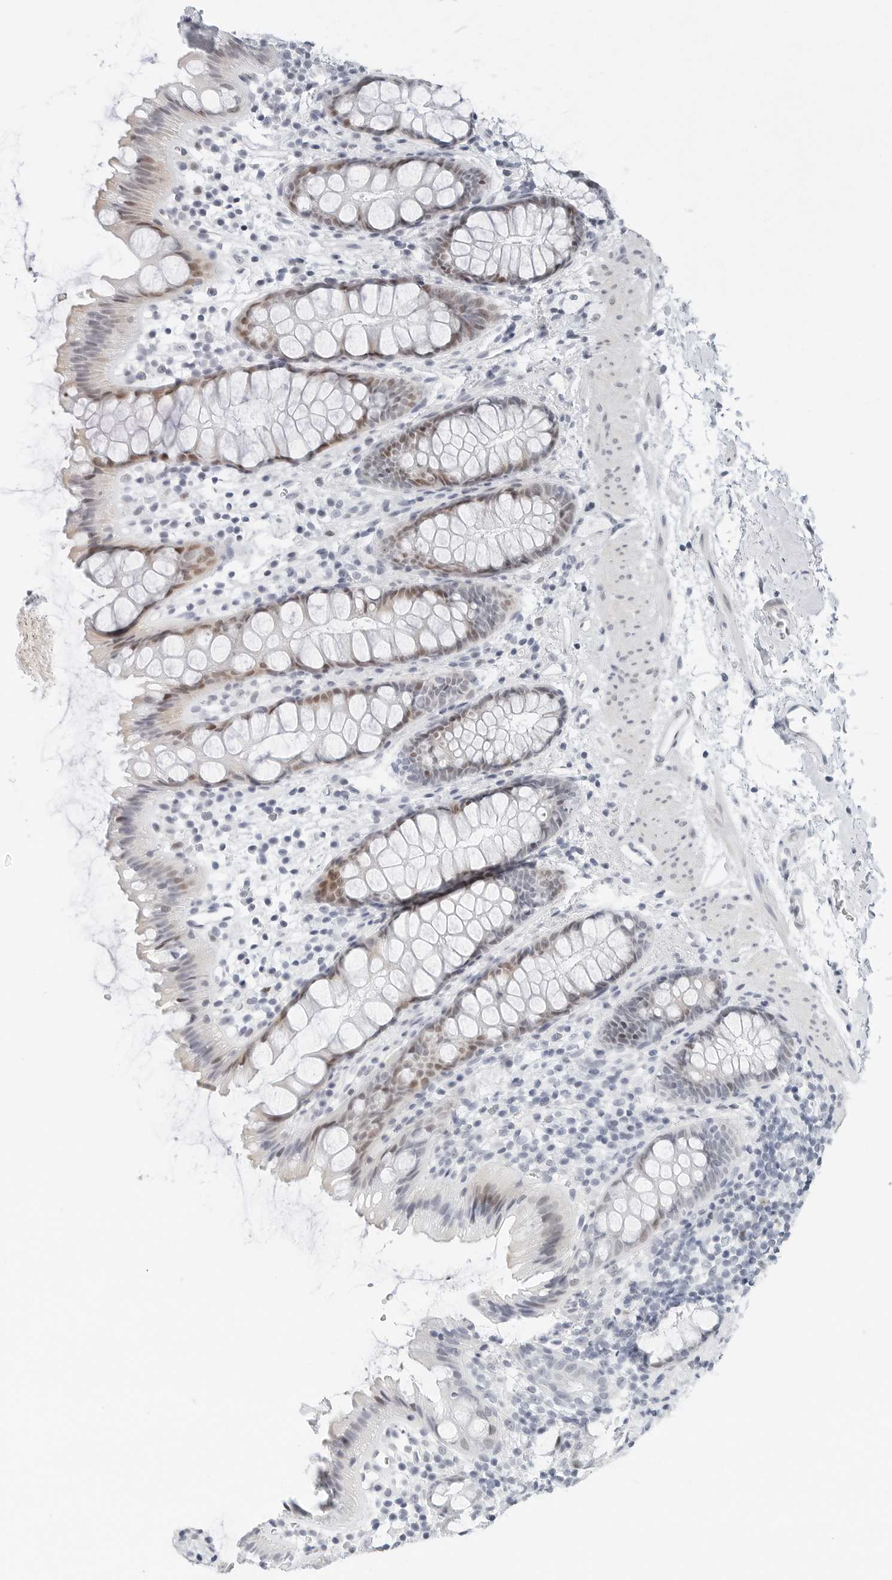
{"staining": {"intensity": "moderate", "quantity": ">75%", "location": "nuclear"}, "tissue": "rectum", "cell_type": "Glandular cells", "image_type": "normal", "snomed": [{"axis": "morphology", "description": "Normal tissue, NOS"}, {"axis": "topography", "description": "Rectum"}], "caption": "Protein expression analysis of normal human rectum reveals moderate nuclear expression in about >75% of glandular cells.", "gene": "NTMT2", "patient": {"sex": "female", "age": 65}}